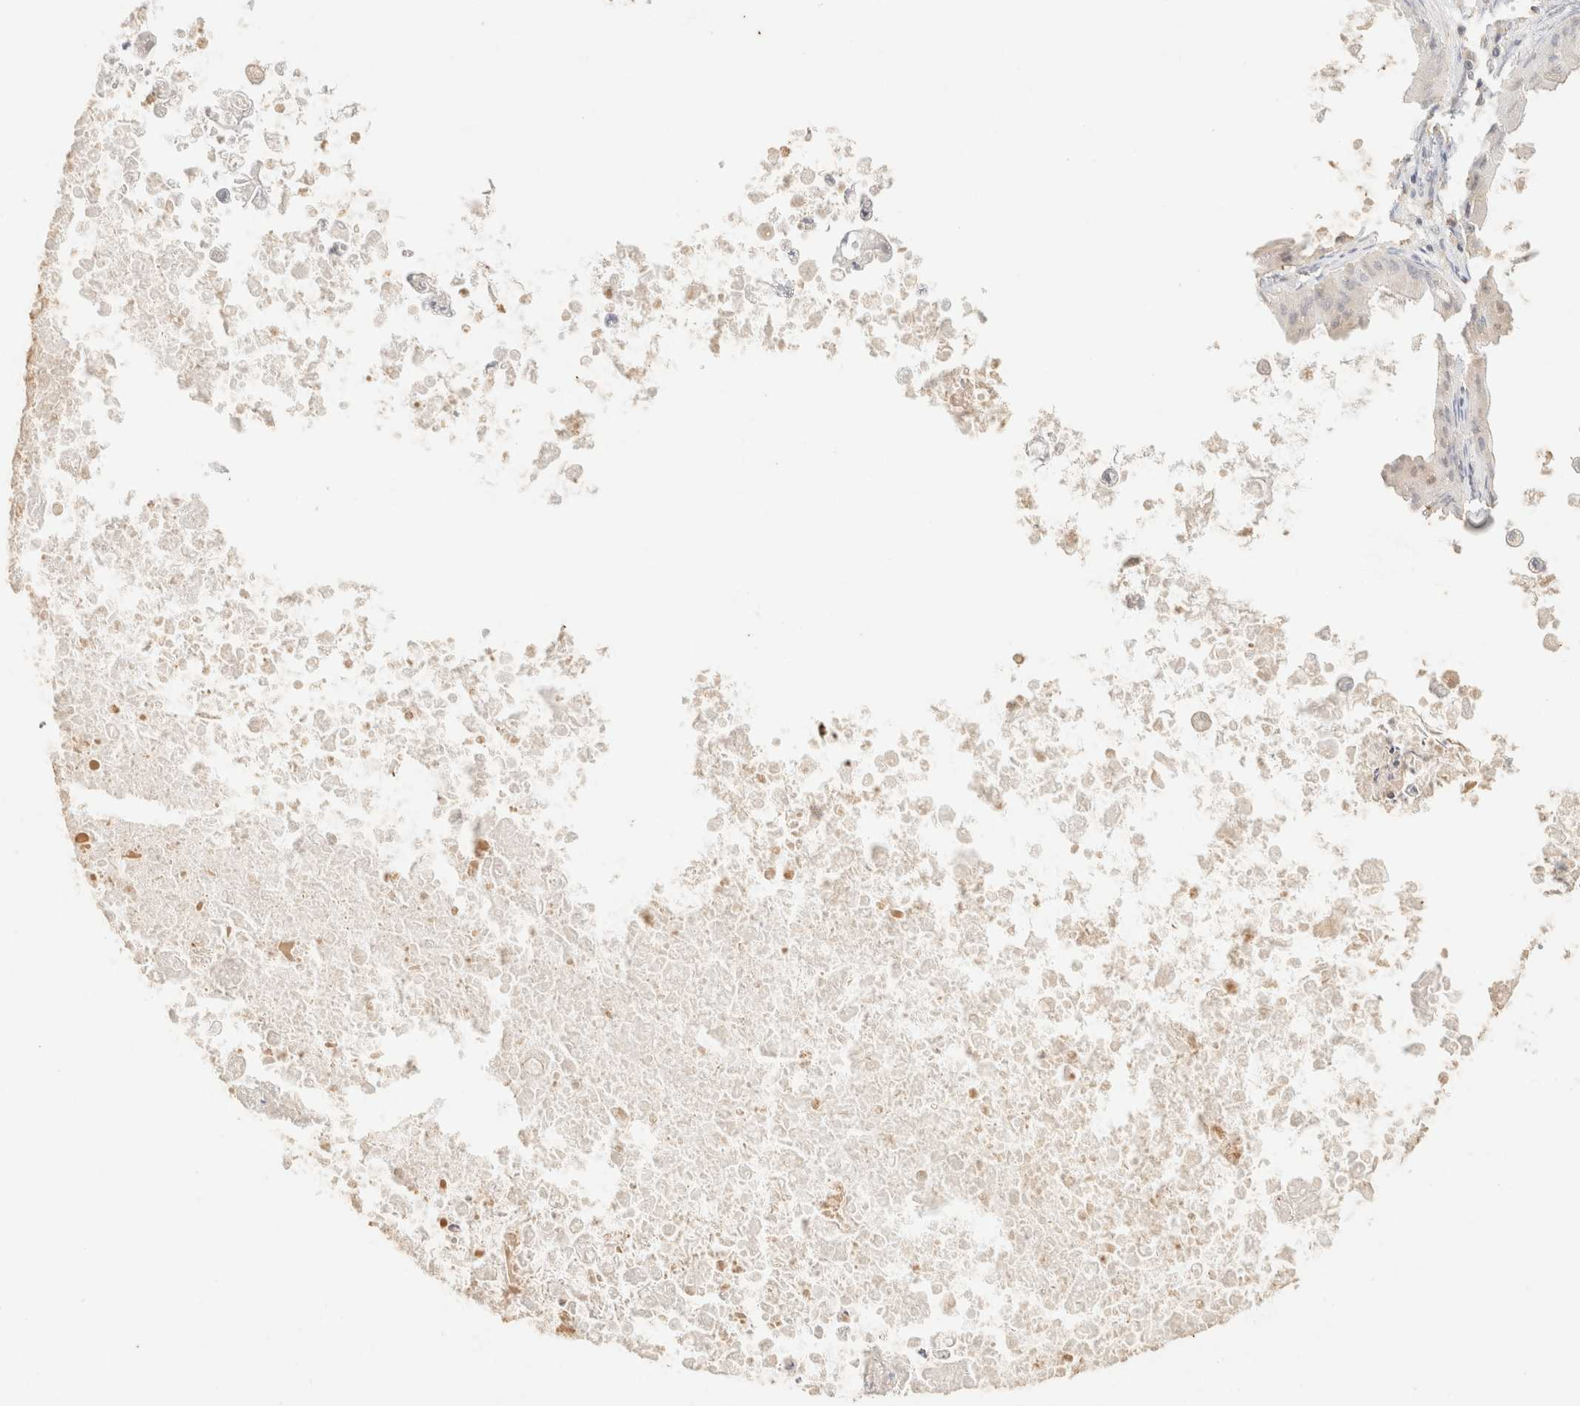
{"staining": {"intensity": "negative", "quantity": "none", "location": "none"}, "tissue": "ovarian cancer", "cell_type": "Tumor cells", "image_type": "cancer", "snomed": [{"axis": "morphology", "description": "Cystadenocarcinoma, mucinous, NOS"}, {"axis": "topography", "description": "Ovary"}], "caption": "Immunohistochemistry (IHC) of human ovarian mucinous cystadenocarcinoma reveals no staining in tumor cells.", "gene": "TIMD4", "patient": {"sex": "female", "age": 37}}